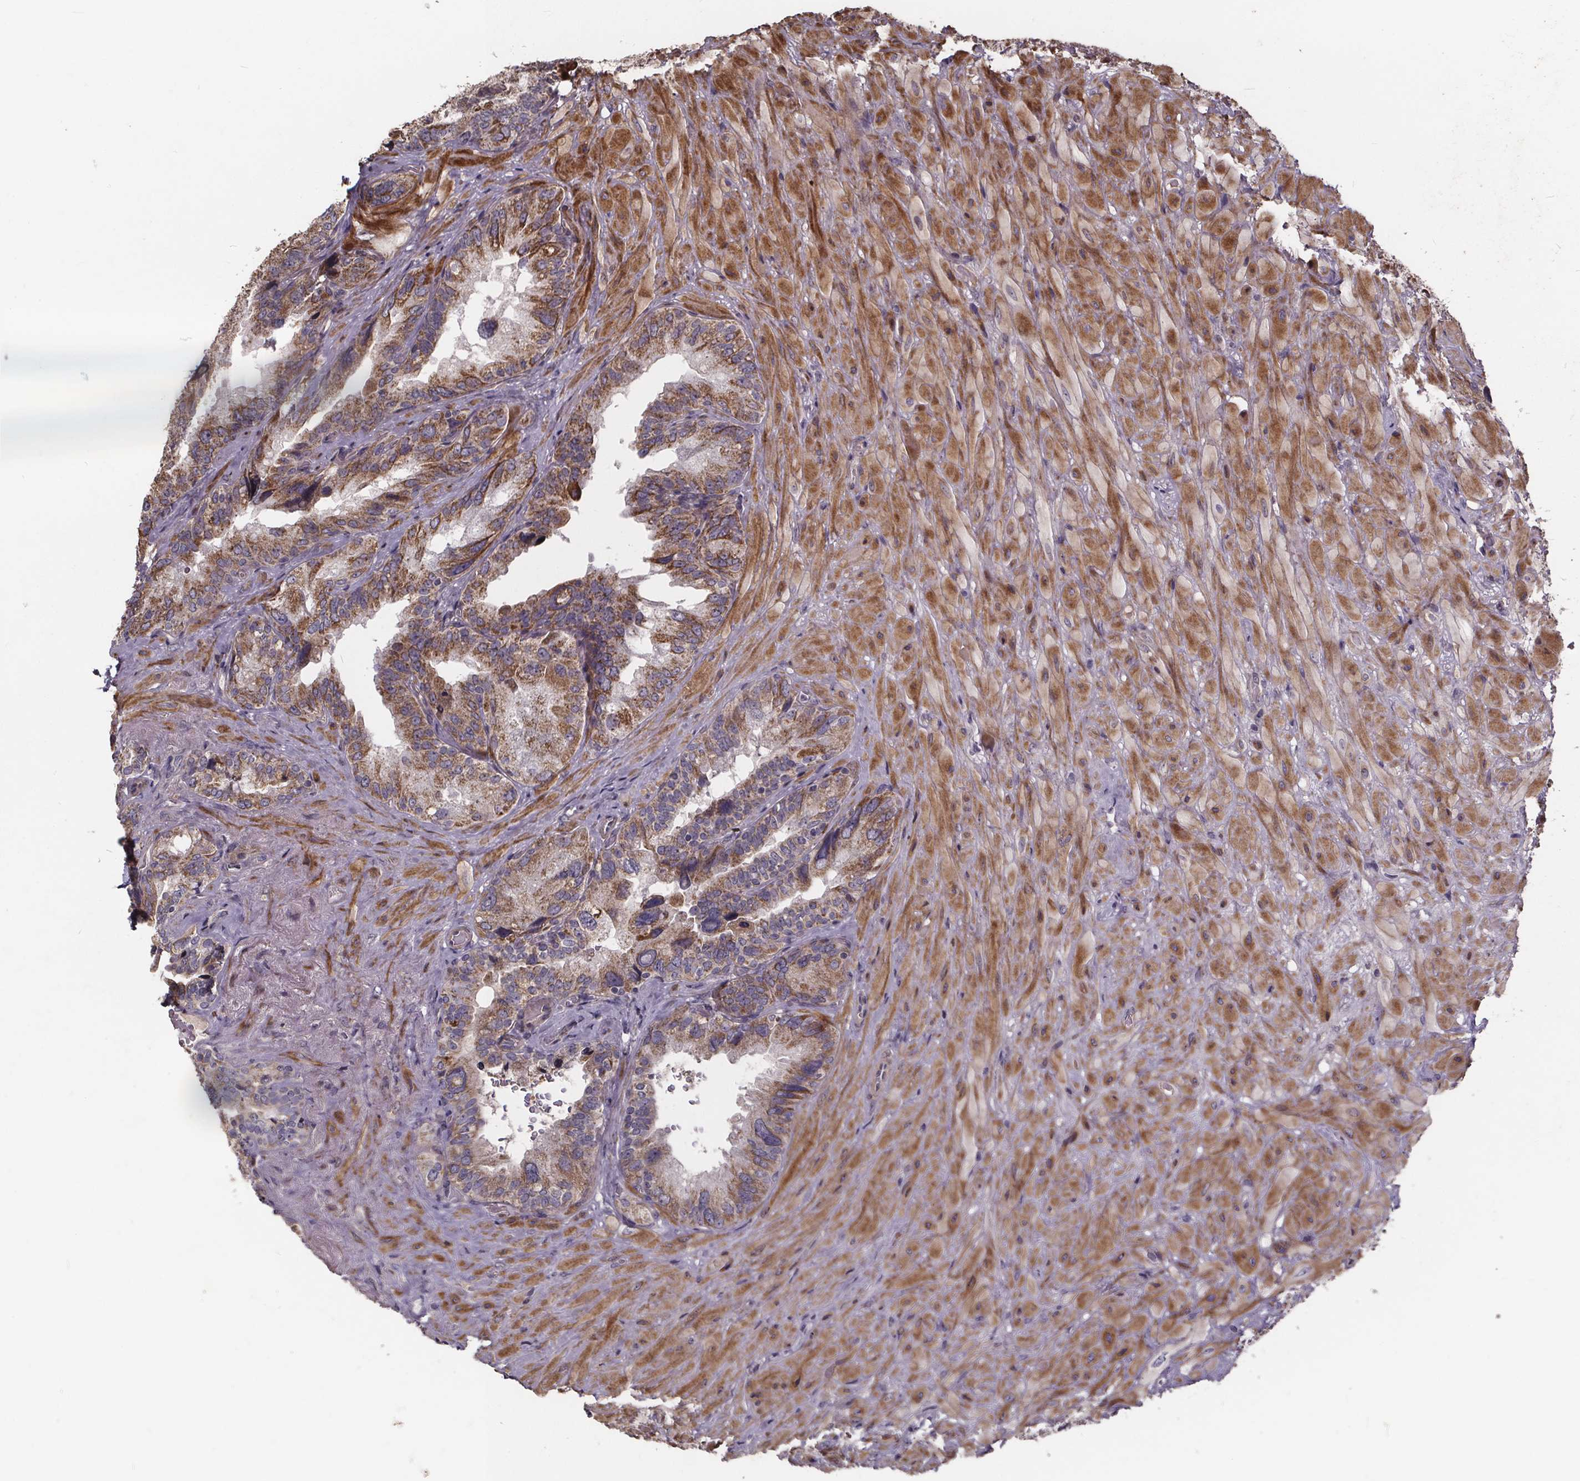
{"staining": {"intensity": "moderate", "quantity": "25%-75%", "location": "cytoplasmic/membranous"}, "tissue": "seminal vesicle", "cell_type": "Glandular cells", "image_type": "normal", "snomed": [{"axis": "morphology", "description": "Normal tissue, NOS"}, {"axis": "topography", "description": "Seminal veicle"}], "caption": "Protein staining exhibits moderate cytoplasmic/membranous staining in about 25%-75% of glandular cells in normal seminal vesicle.", "gene": "YME1L1", "patient": {"sex": "male", "age": 69}}